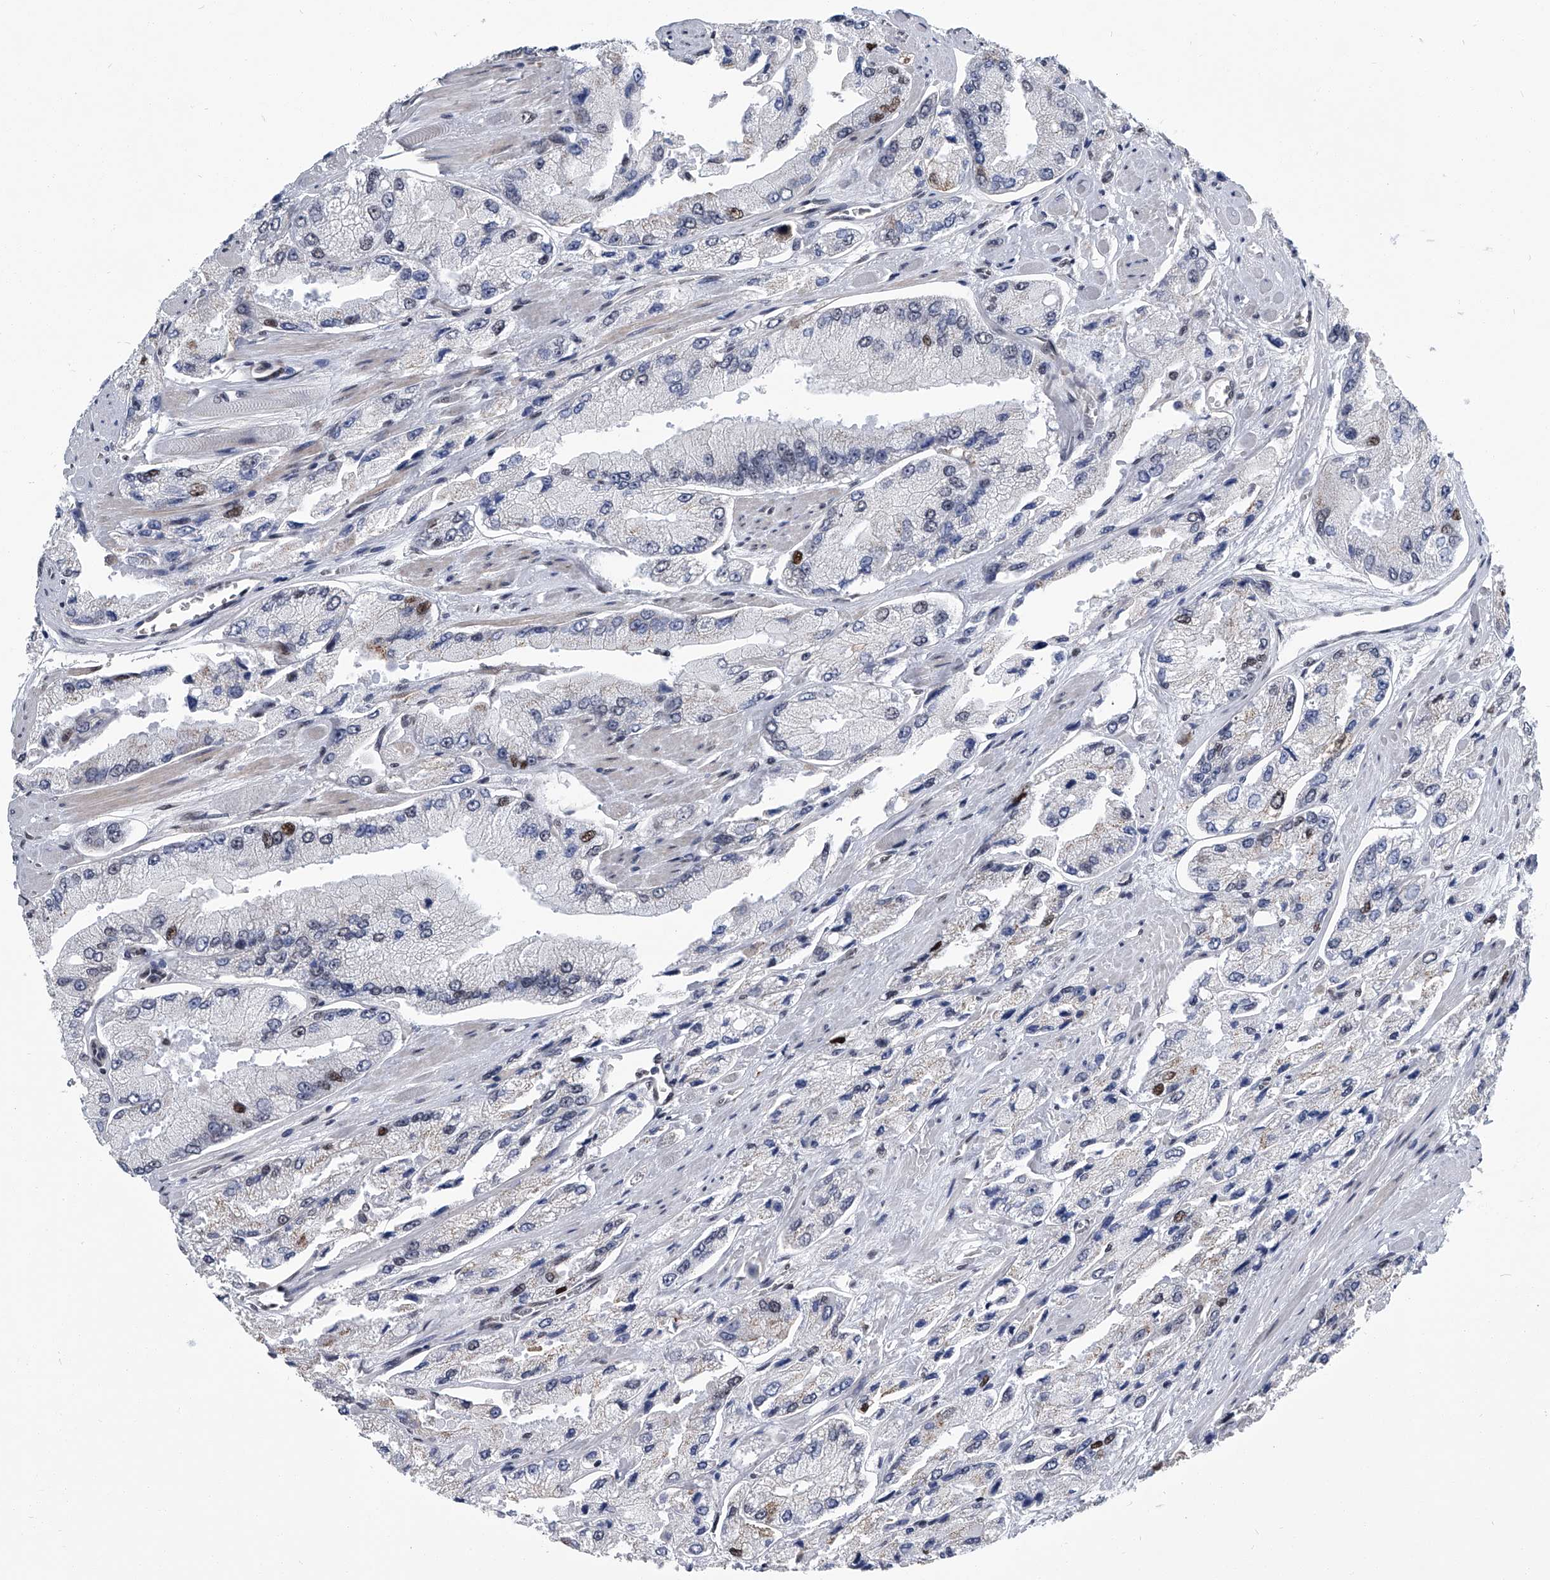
{"staining": {"intensity": "moderate", "quantity": "<25%", "location": "nuclear"}, "tissue": "prostate cancer", "cell_type": "Tumor cells", "image_type": "cancer", "snomed": [{"axis": "morphology", "description": "Adenocarcinoma, High grade"}, {"axis": "topography", "description": "Prostate"}], "caption": "Immunohistochemistry (IHC) of prostate cancer (high-grade adenocarcinoma) exhibits low levels of moderate nuclear expression in about <25% of tumor cells.", "gene": "SIM2", "patient": {"sex": "male", "age": 58}}